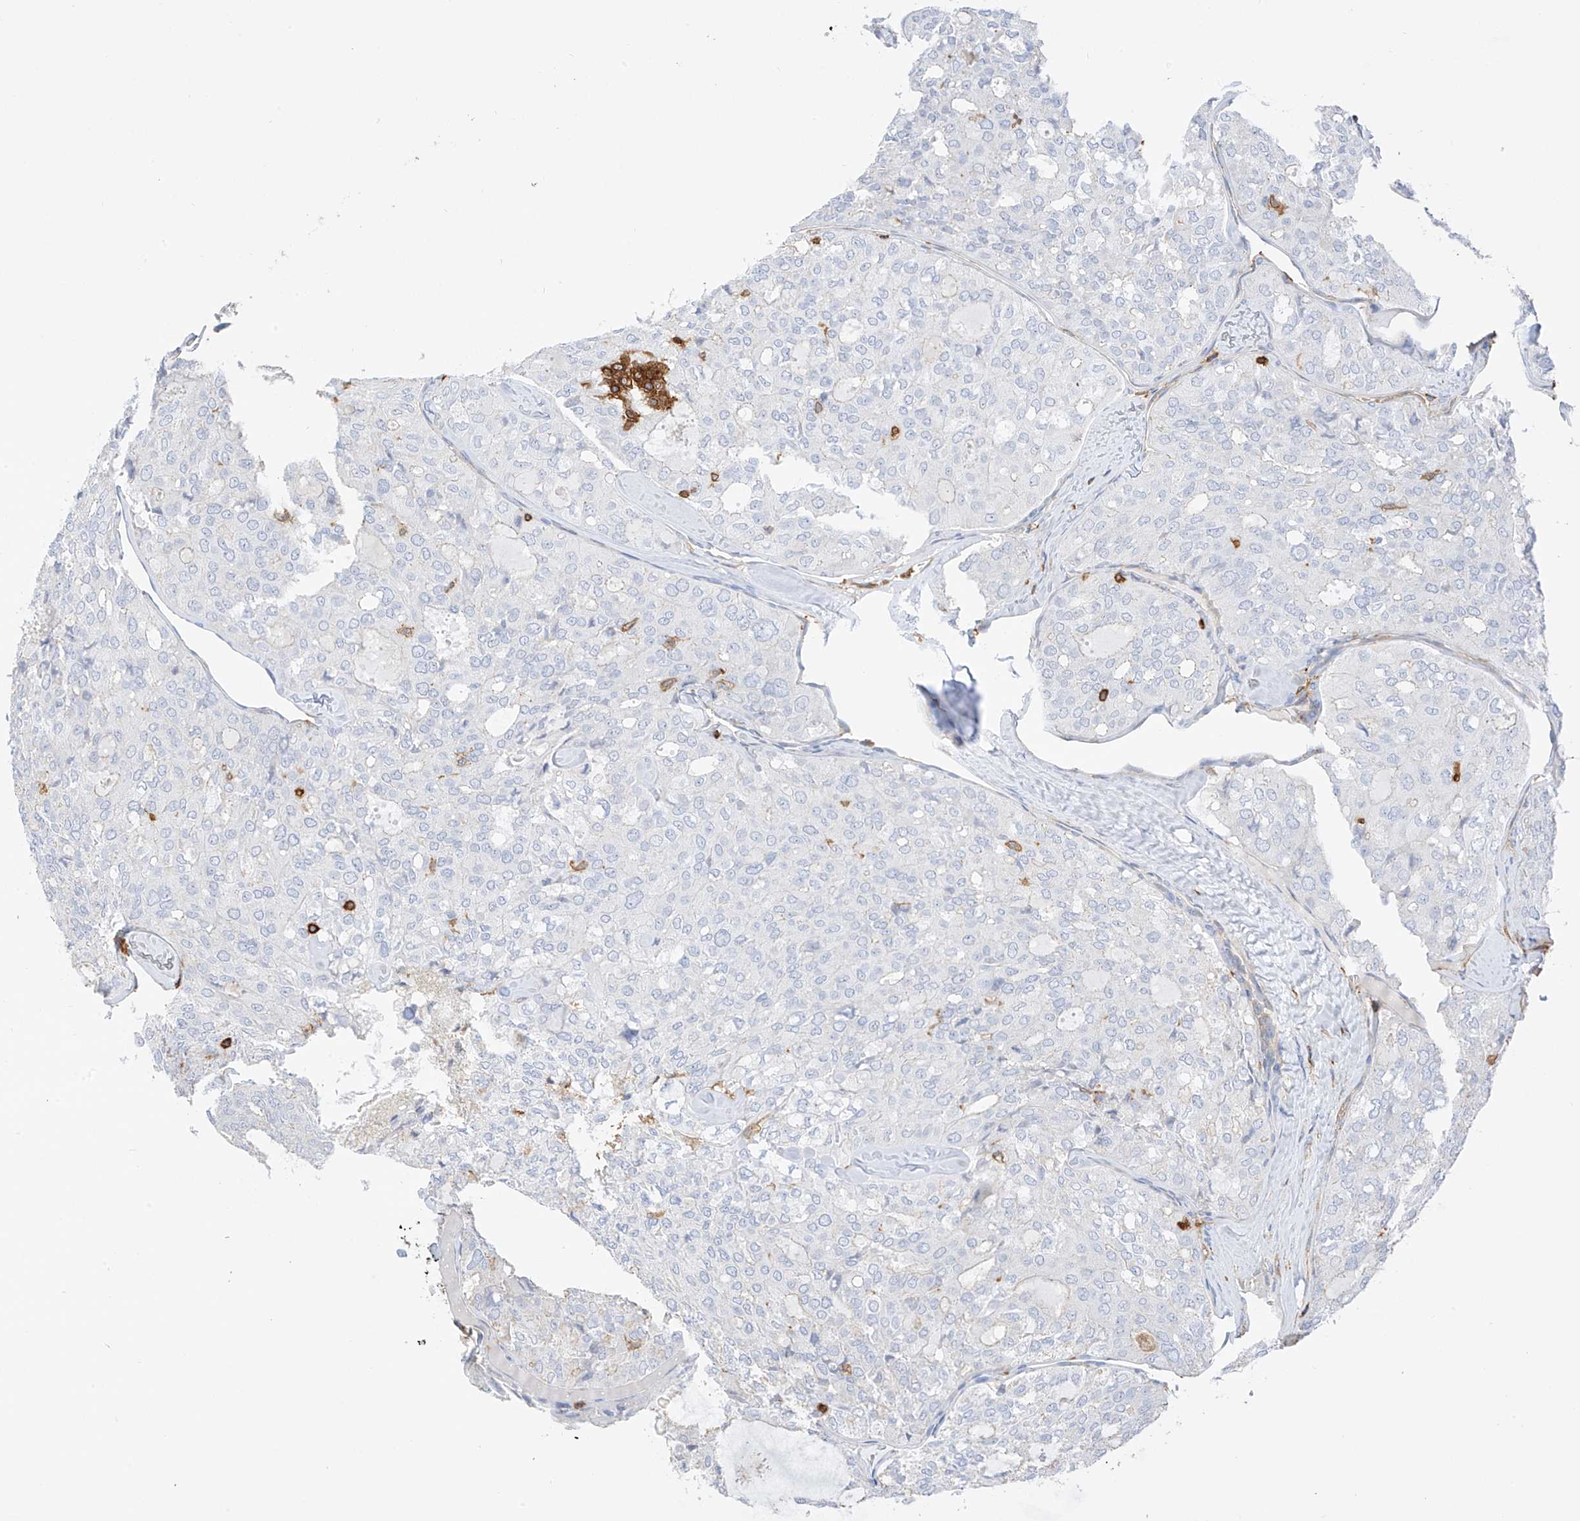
{"staining": {"intensity": "negative", "quantity": "none", "location": "none"}, "tissue": "thyroid cancer", "cell_type": "Tumor cells", "image_type": "cancer", "snomed": [{"axis": "morphology", "description": "Follicular adenoma carcinoma, NOS"}, {"axis": "topography", "description": "Thyroid gland"}], "caption": "Photomicrograph shows no protein expression in tumor cells of thyroid cancer tissue.", "gene": "ARHGAP25", "patient": {"sex": "male", "age": 75}}